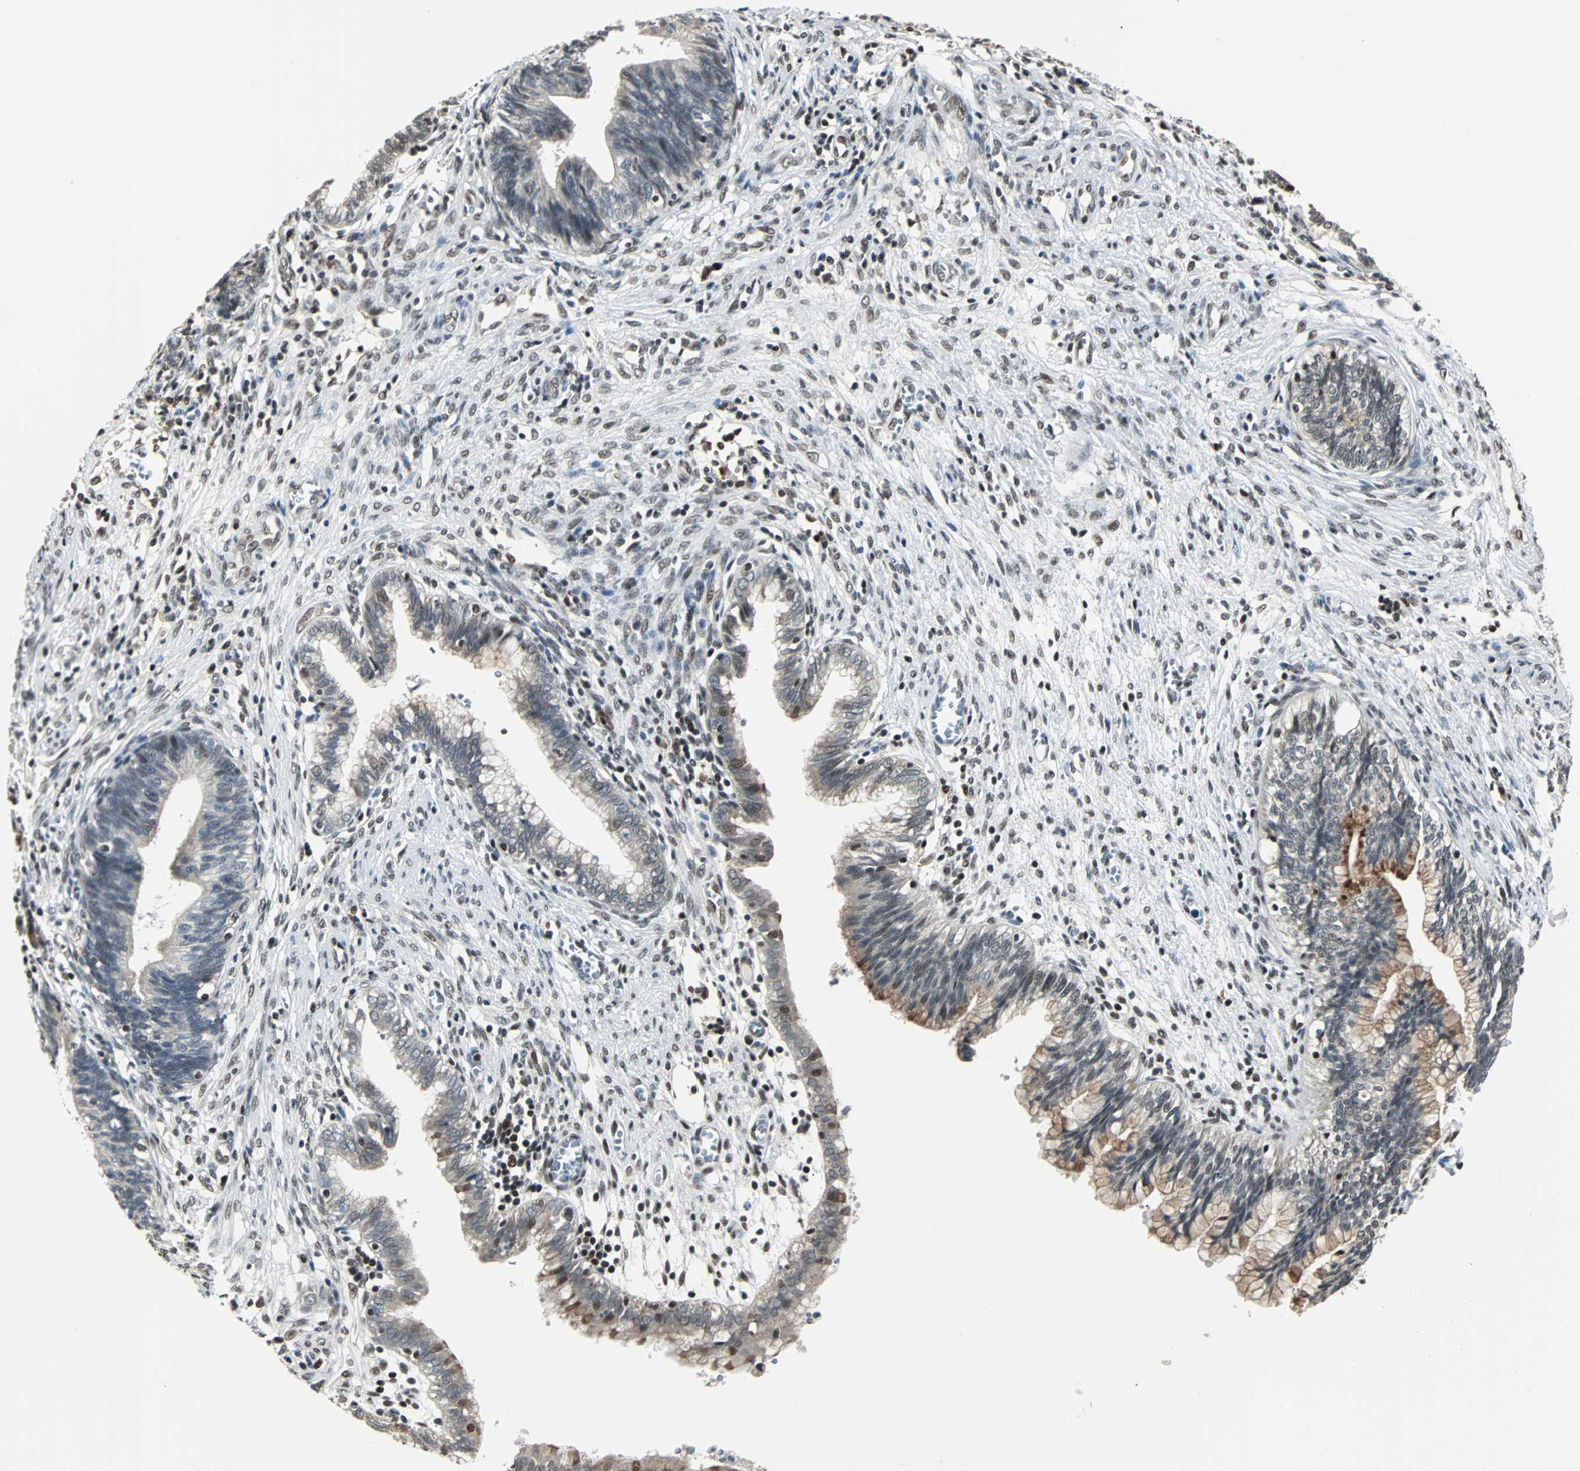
{"staining": {"intensity": "weak", "quantity": "25%-75%", "location": "cytoplasmic/membranous"}, "tissue": "cervical cancer", "cell_type": "Tumor cells", "image_type": "cancer", "snomed": [{"axis": "morphology", "description": "Adenocarcinoma, NOS"}, {"axis": "topography", "description": "Cervix"}], "caption": "DAB immunohistochemical staining of cervical cancer (adenocarcinoma) displays weak cytoplasmic/membranous protein staining in about 25%-75% of tumor cells.", "gene": "TERF2IP", "patient": {"sex": "female", "age": 44}}